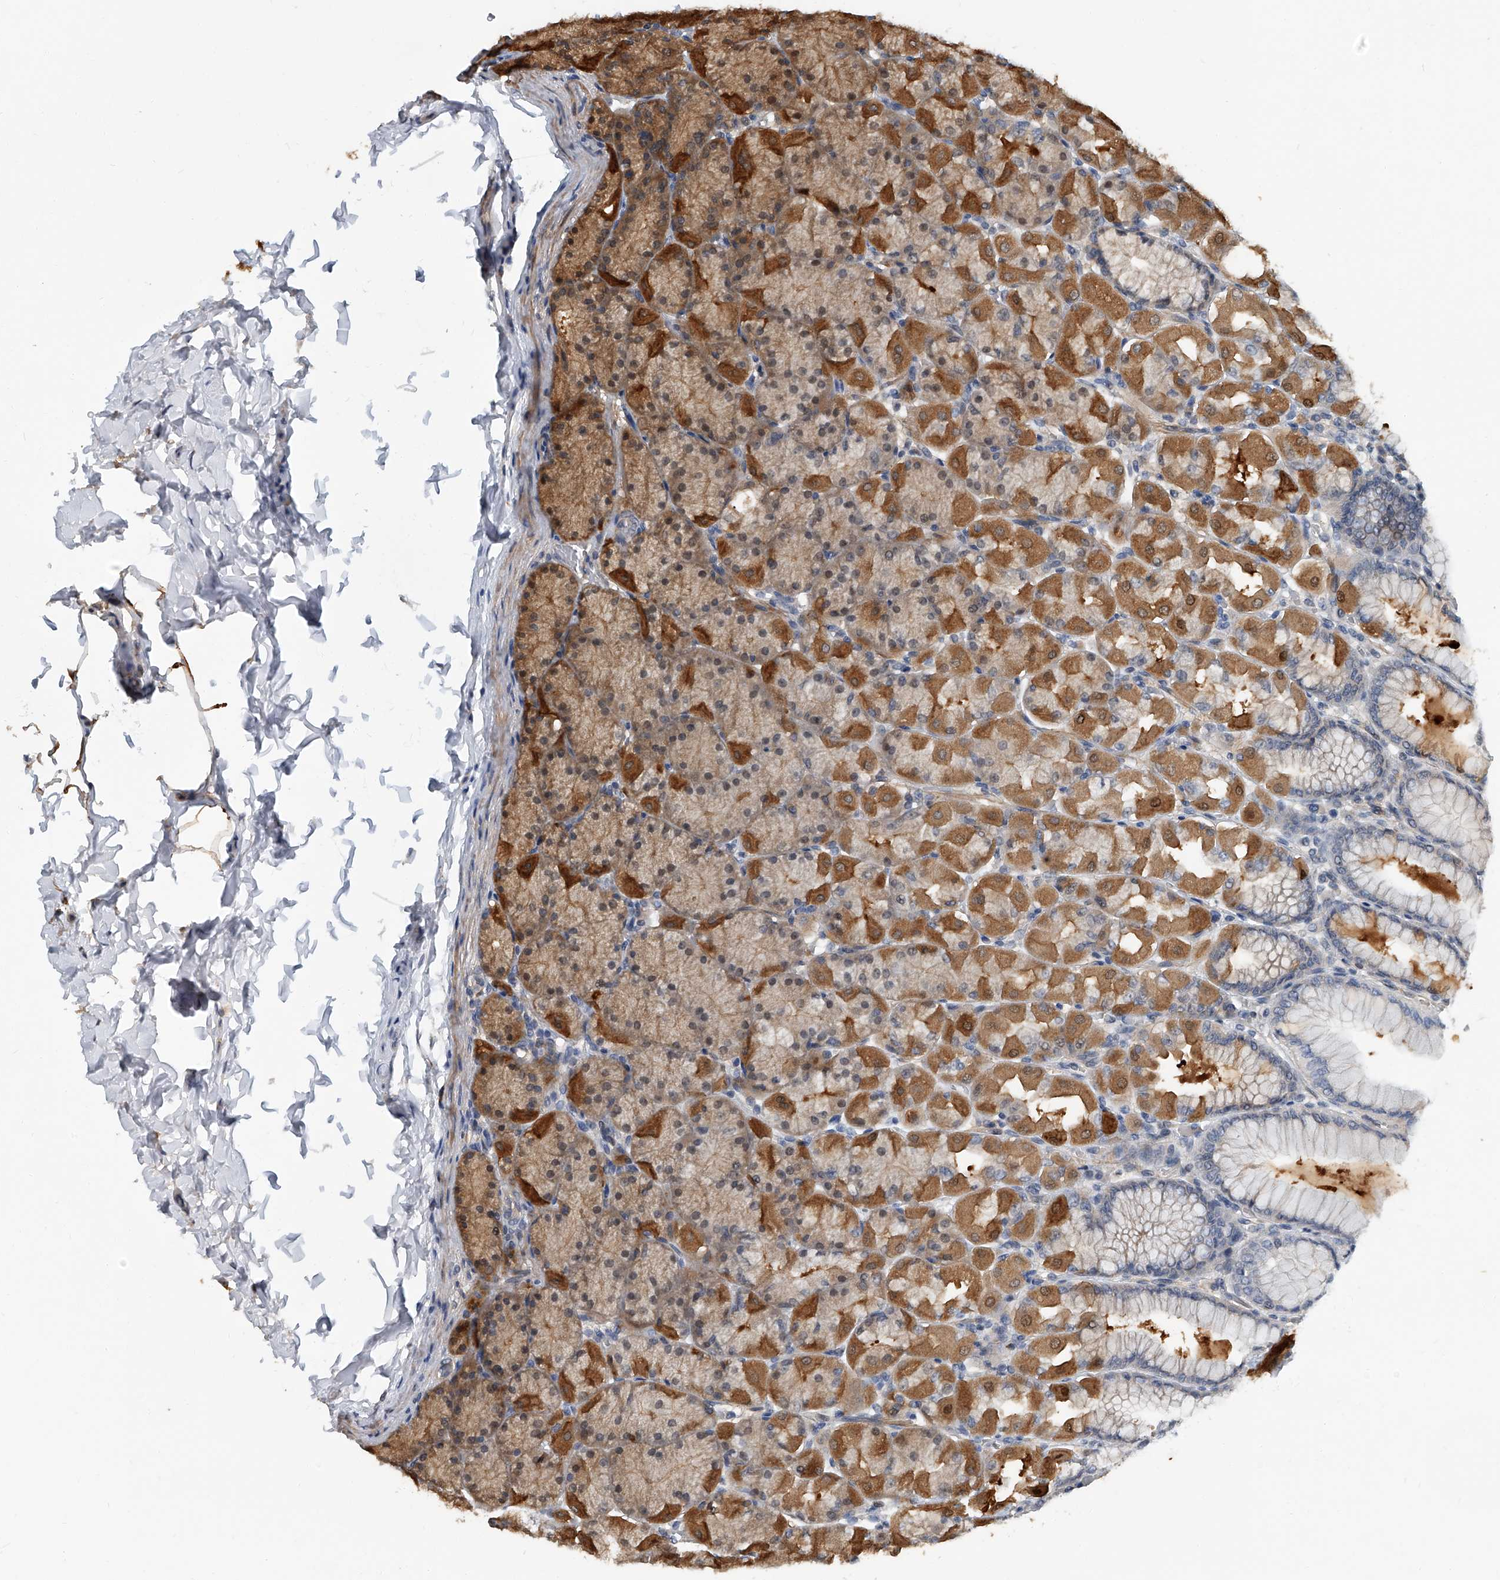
{"staining": {"intensity": "moderate", "quantity": "25%-75%", "location": "cytoplasmic/membranous"}, "tissue": "stomach", "cell_type": "Glandular cells", "image_type": "normal", "snomed": [{"axis": "morphology", "description": "Normal tissue, NOS"}, {"axis": "topography", "description": "Stomach, upper"}], "caption": "Immunohistochemistry (DAB (3,3'-diaminobenzidine)) staining of normal human stomach demonstrates moderate cytoplasmic/membranous protein staining in approximately 25%-75% of glandular cells. (Brightfield microscopy of DAB IHC at high magnification).", "gene": "CD200", "patient": {"sex": "female", "age": 56}}